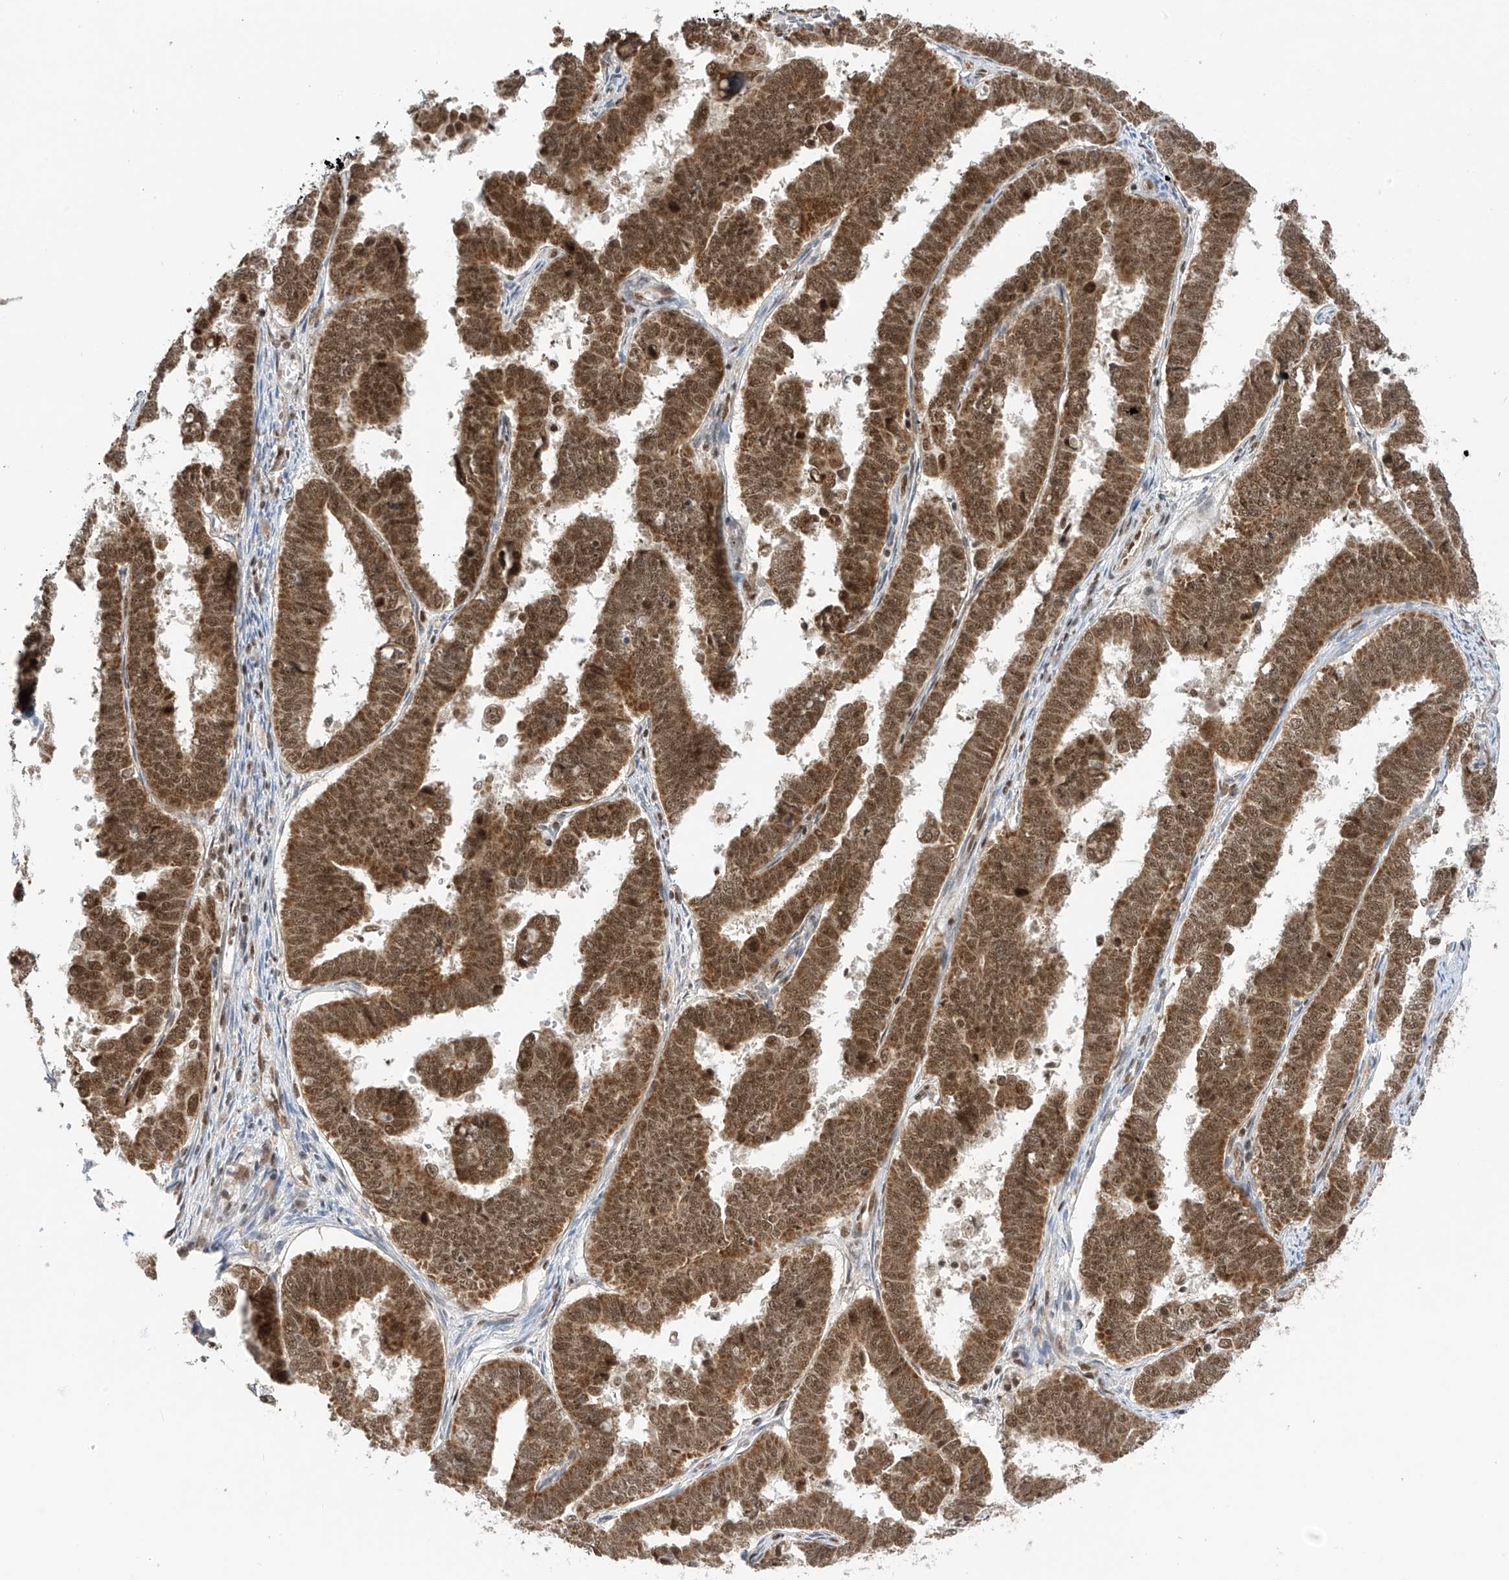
{"staining": {"intensity": "moderate", "quantity": ">75%", "location": "cytoplasmic/membranous,nuclear"}, "tissue": "endometrial cancer", "cell_type": "Tumor cells", "image_type": "cancer", "snomed": [{"axis": "morphology", "description": "Adenocarcinoma, NOS"}, {"axis": "topography", "description": "Endometrium"}], "caption": "A medium amount of moderate cytoplasmic/membranous and nuclear expression is appreciated in about >75% of tumor cells in endometrial cancer tissue.", "gene": "AURKAIP1", "patient": {"sex": "female", "age": 75}}